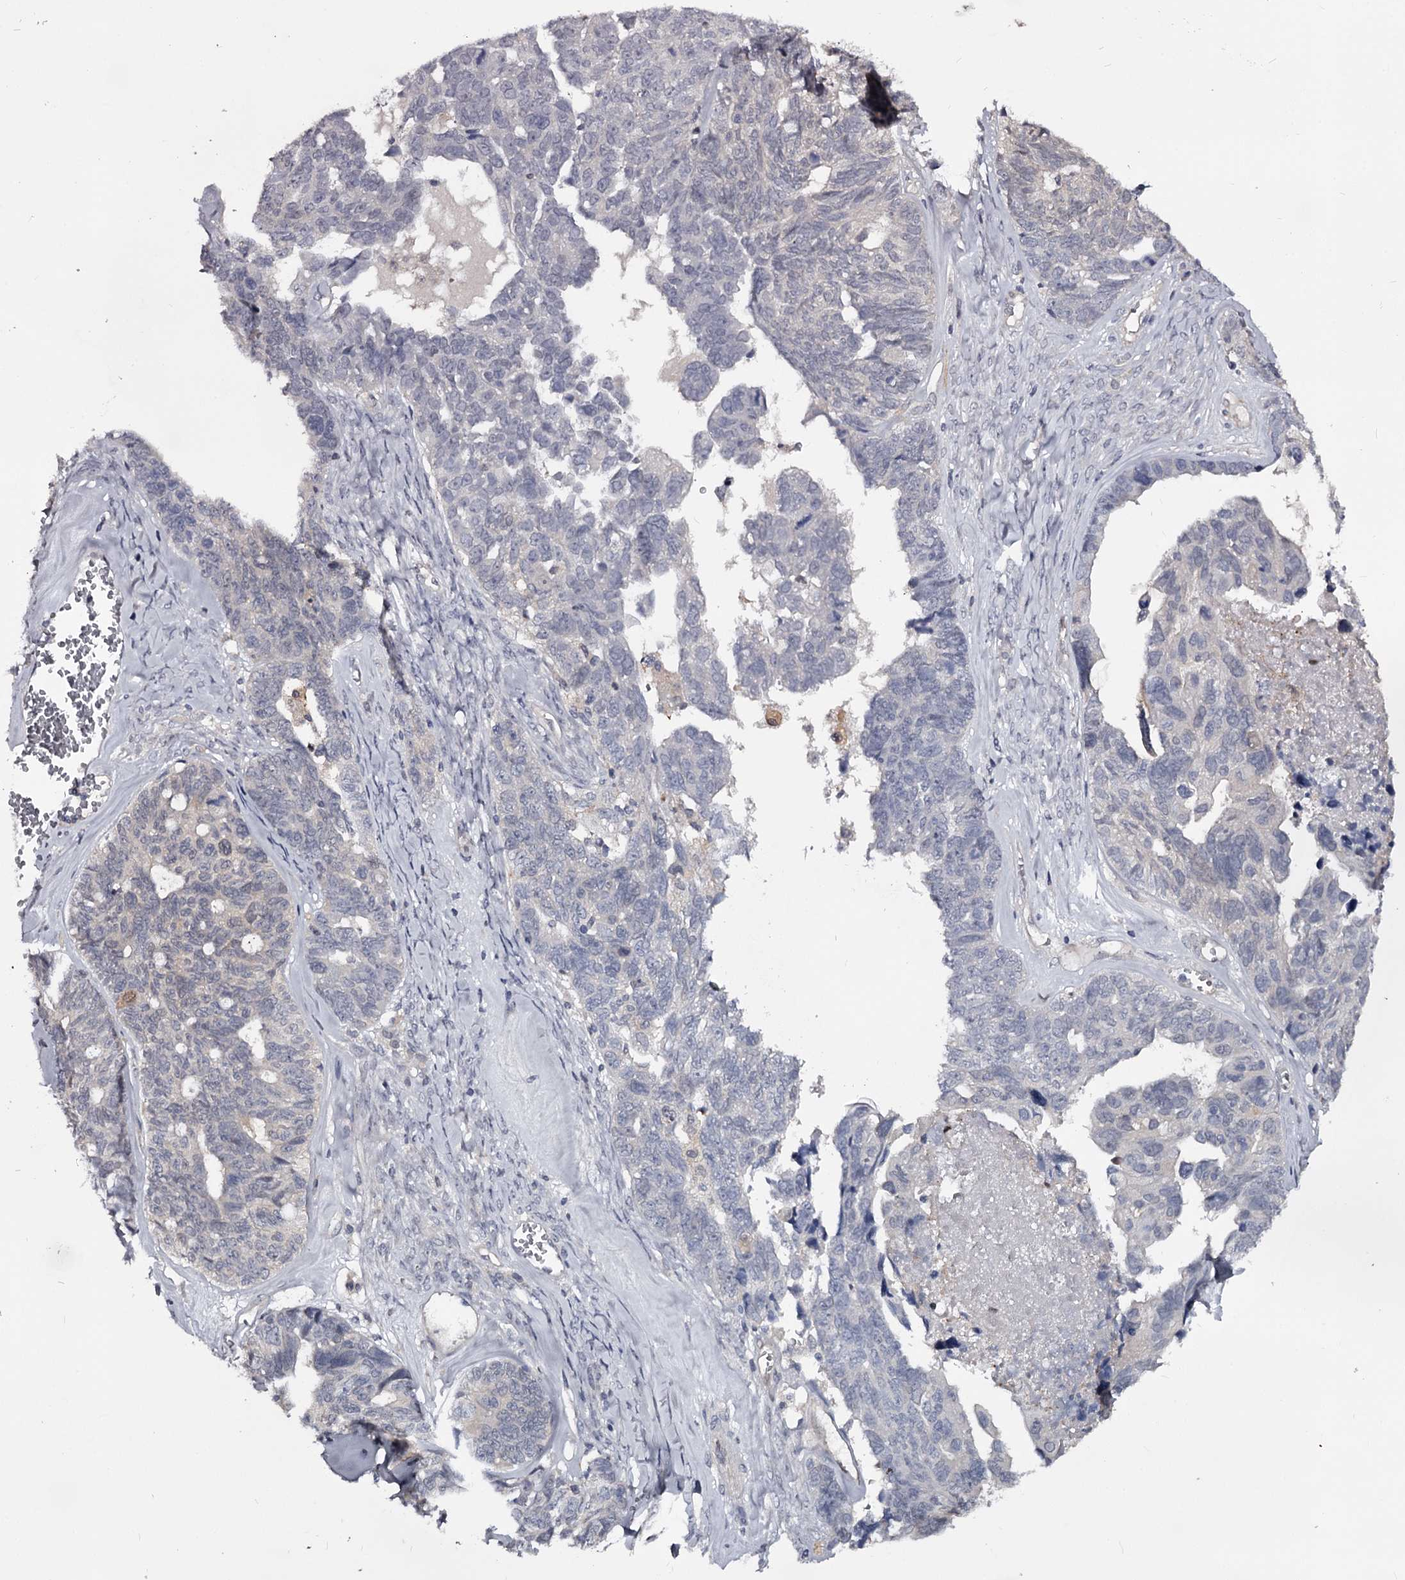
{"staining": {"intensity": "negative", "quantity": "none", "location": "none"}, "tissue": "ovarian cancer", "cell_type": "Tumor cells", "image_type": "cancer", "snomed": [{"axis": "morphology", "description": "Cystadenocarcinoma, serous, NOS"}, {"axis": "topography", "description": "Ovary"}], "caption": "Micrograph shows no protein positivity in tumor cells of serous cystadenocarcinoma (ovarian) tissue.", "gene": "GSTO1", "patient": {"sex": "female", "age": 79}}